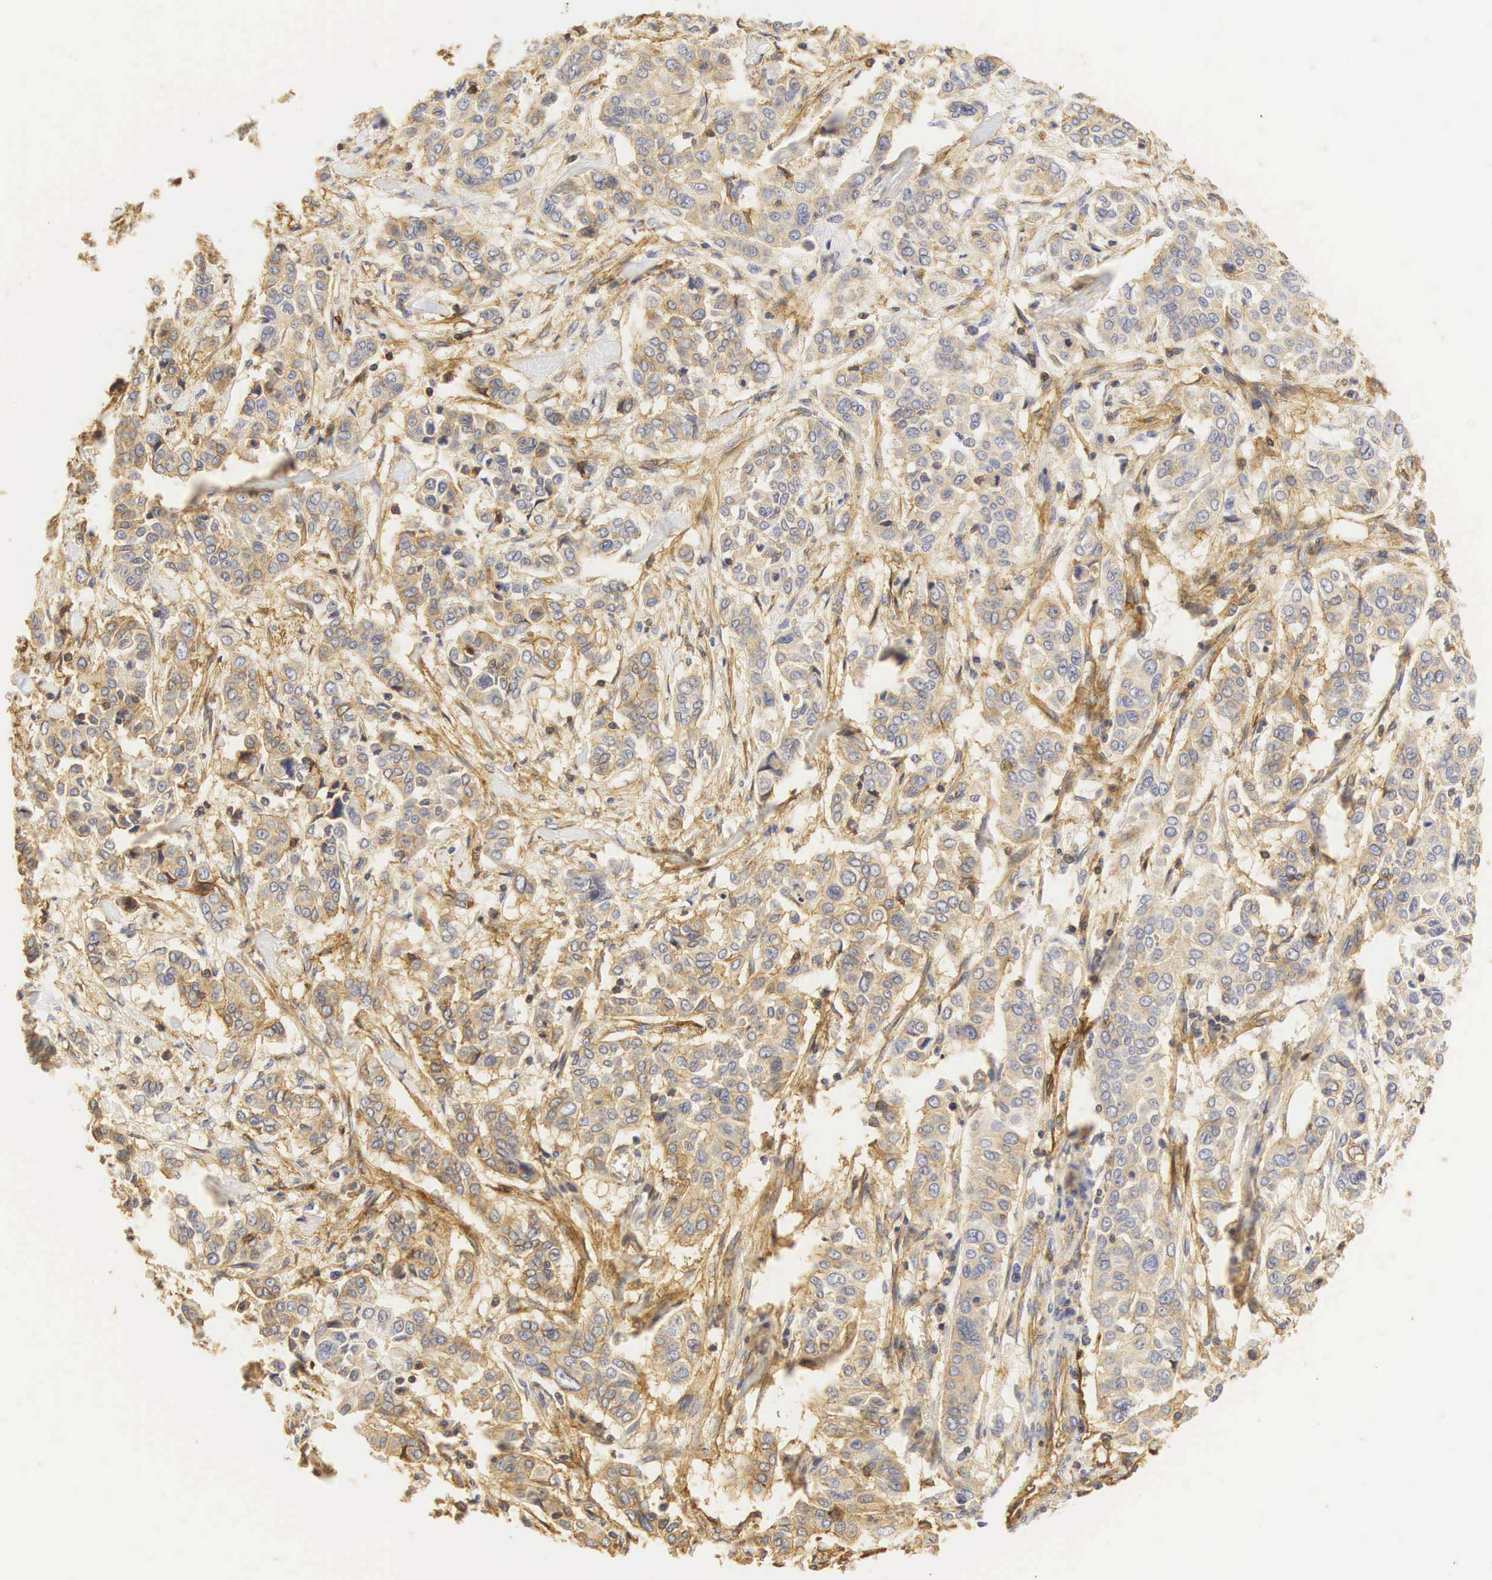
{"staining": {"intensity": "moderate", "quantity": "25%-75%", "location": "cytoplasmic/membranous"}, "tissue": "pancreatic cancer", "cell_type": "Tumor cells", "image_type": "cancer", "snomed": [{"axis": "morphology", "description": "Adenocarcinoma, NOS"}, {"axis": "topography", "description": "Pancreas"}], "caption": "An IHC photomicrograph of neoplastic tissue is shown. Protein staining in brown highlights moderate cytoplasmic/membranous positivity in pancreatic adenocarcinoma within tumor cells.", "gene": "CD99", "patient": {"sex": "female", "age": 52}}